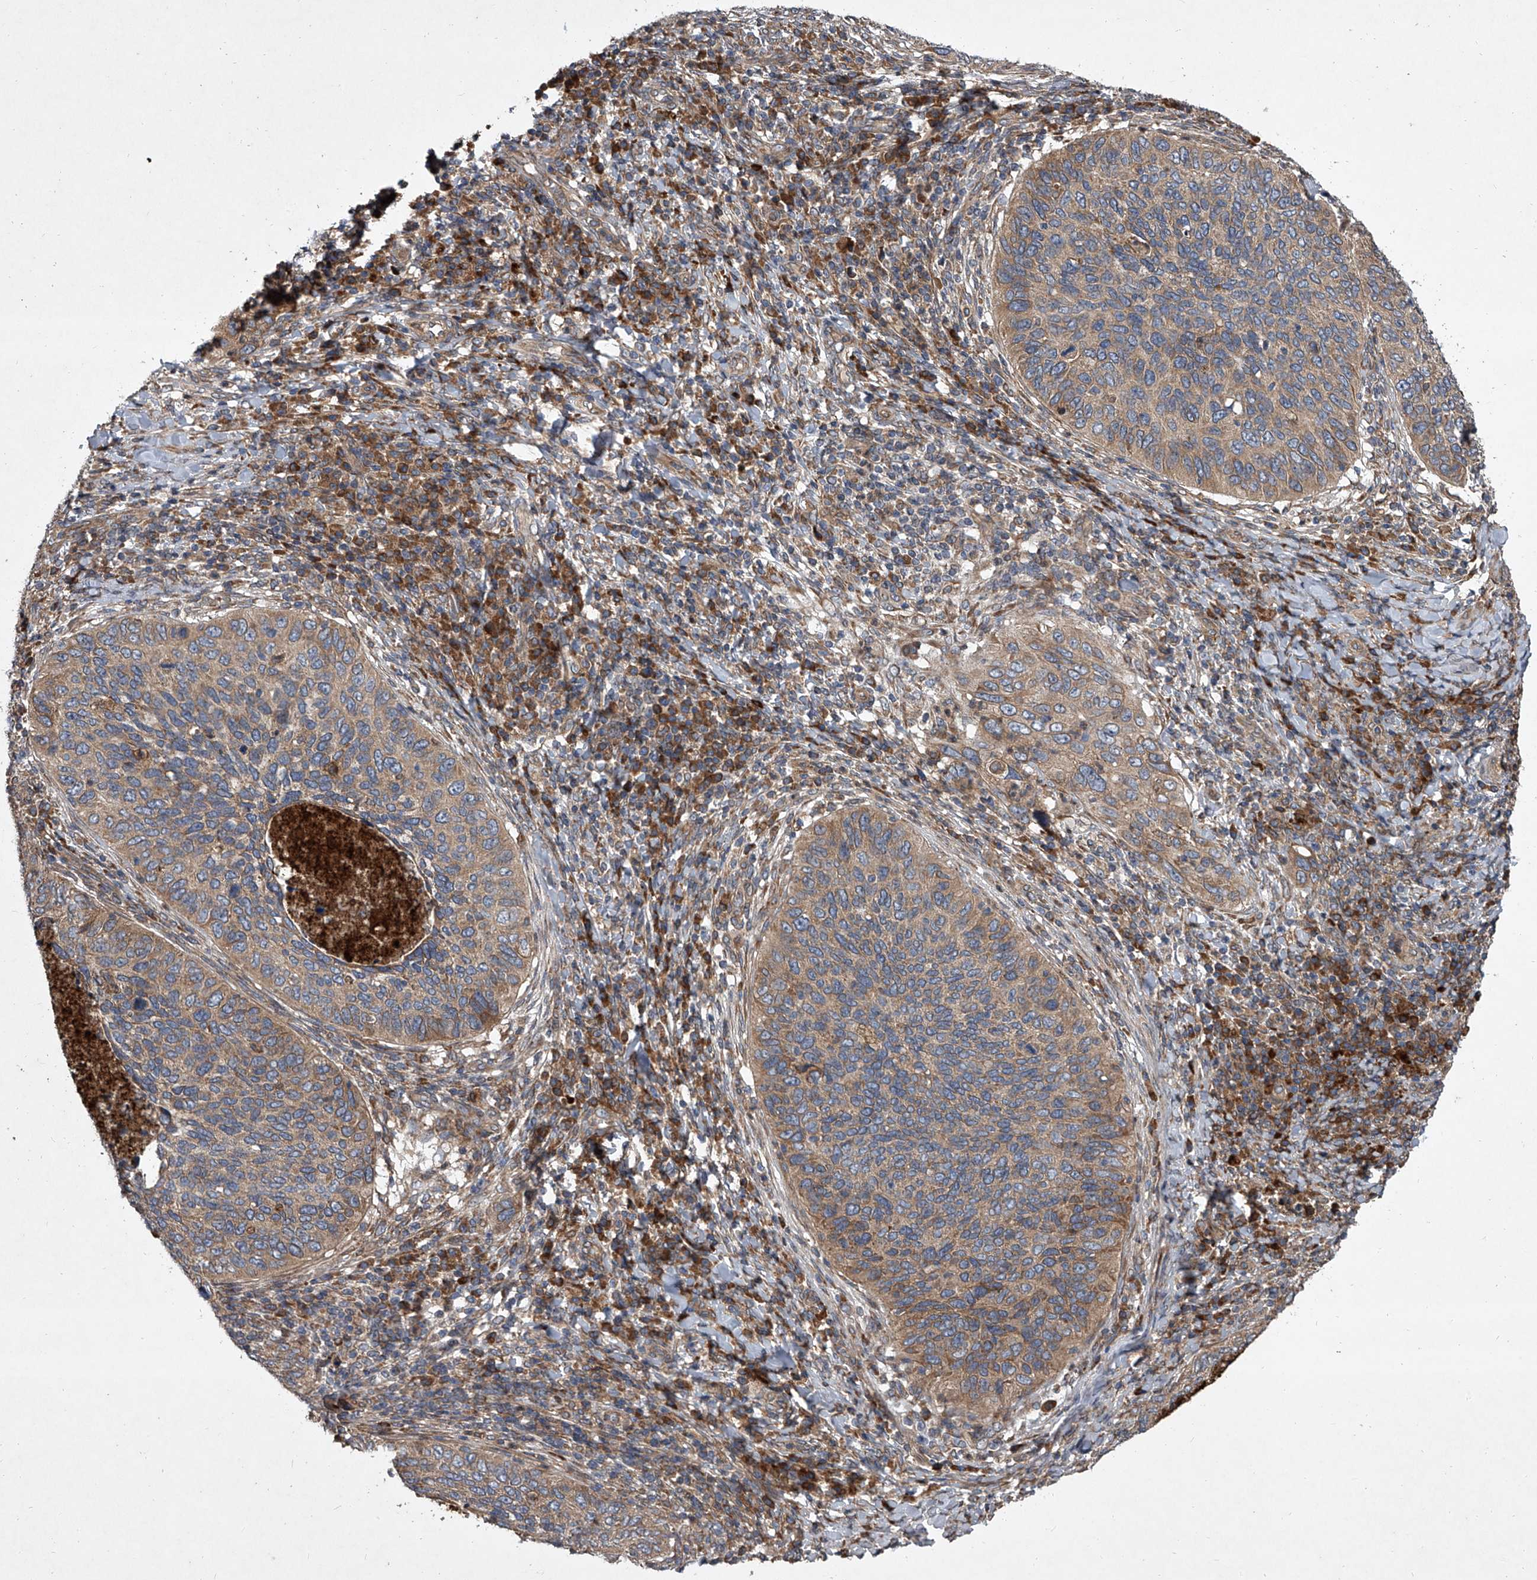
{"staining": {"intensity": "weak", "quantity": ">75%", "location": "cytoplasmic/membranous"}, "tissue": "cervical cancer", "cell_type": "Tumor cells", "image_type": "cancer", "snomed": [{"axis": "morphology", "description": "Squamous cell carcinoma, NOS"}, {"axis": "topography", "description": "Cervix"}], "caption": "The image reveals staining of cervical cancer, revealing weak cytoplasmic/membranous protein positivity (brown color) within tumor cells.", "gene": "EVA1C", "patient": {"sex": "female", "age": 38}}